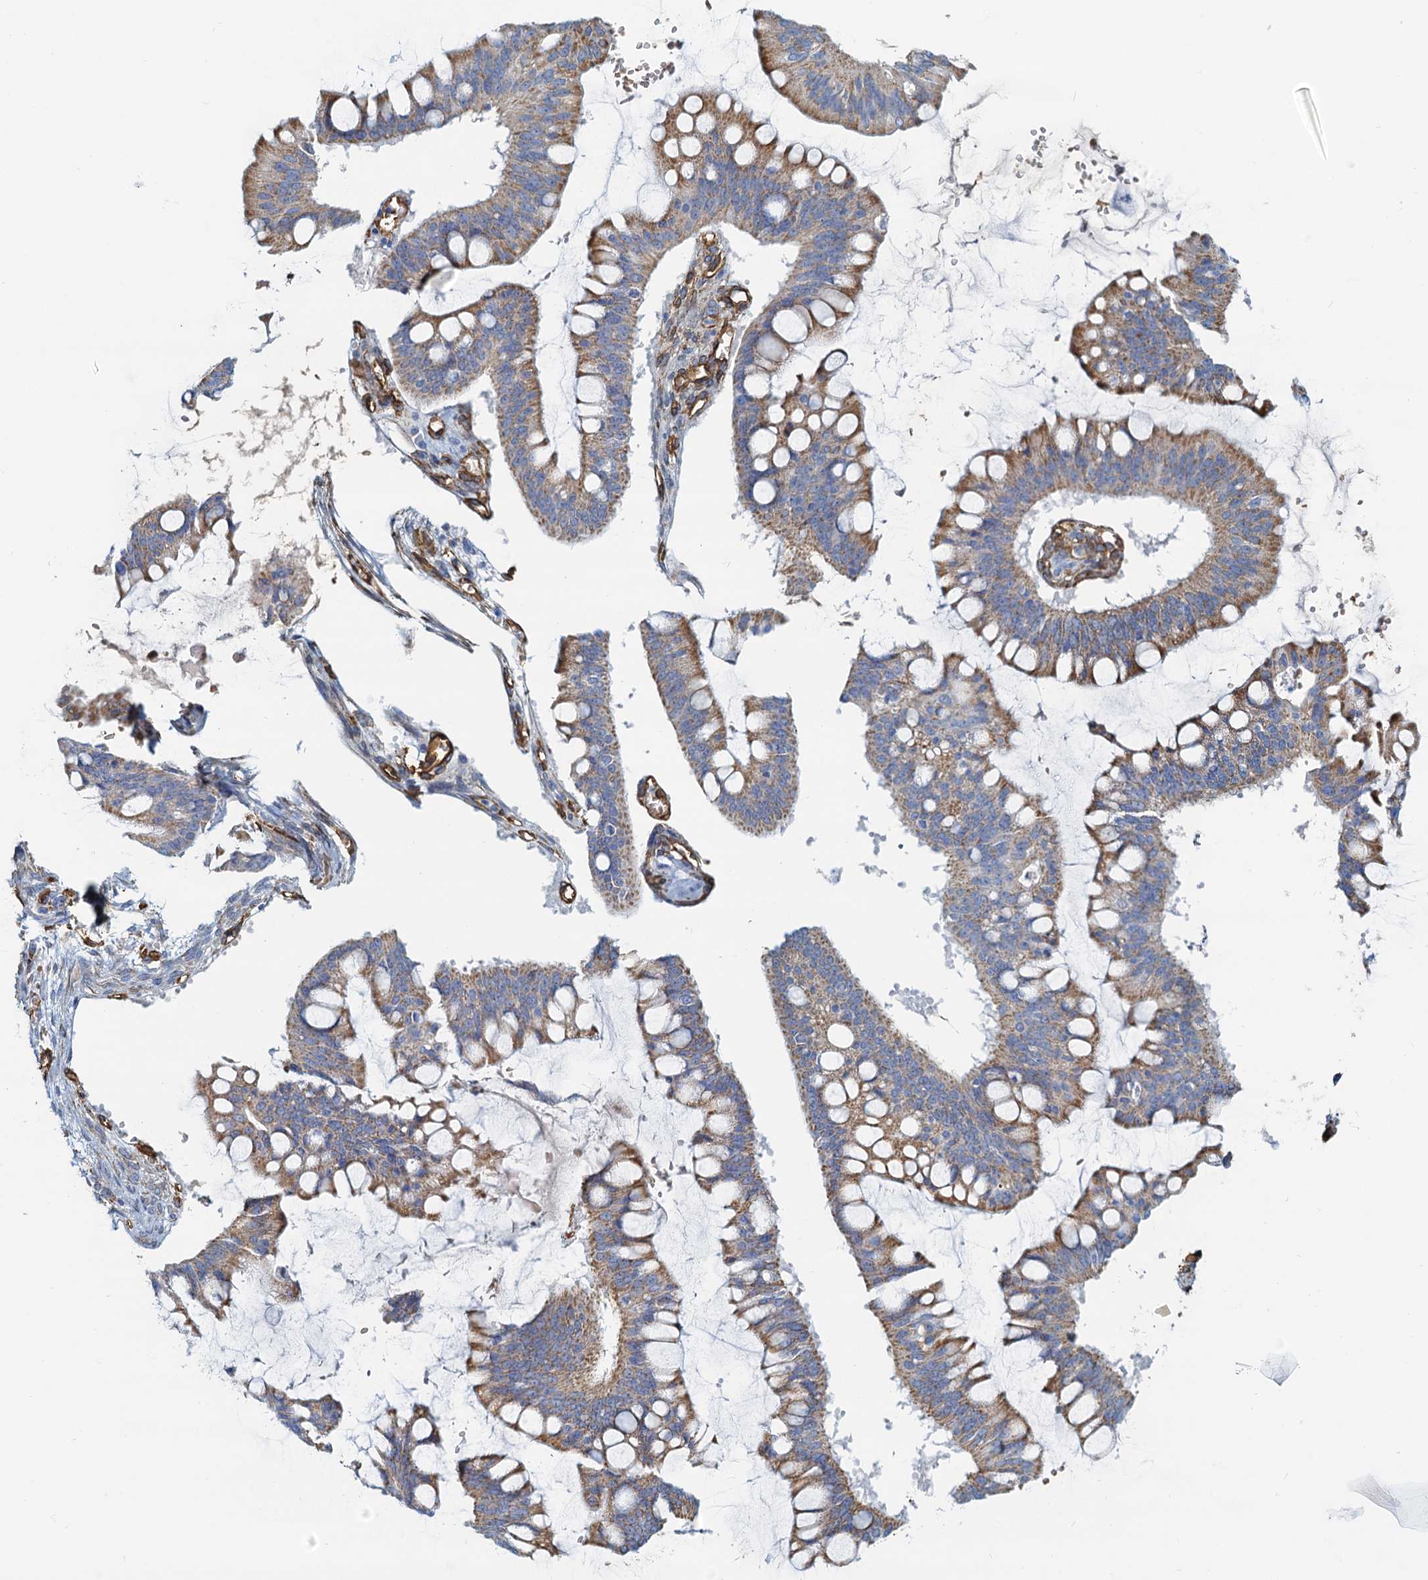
{"staining": {"intensity": "weak", "quantity": ">75%", "location": "cytoplasmic/membranous"}, "tissue": "ovarian cancer", "cell_type": "Tumor cells", "image_type": "cancer", "snomed": [{"axis": "morphology", "description": "Cystadenocarcinoma, mucinous, NOS"}, {"axis": "topography", "description": "Ovary"}], "caption": "Protein expression analysis of ovarian mucinous cystadenocarcinoma reveals weak cytoplasmic/membranous expression in about >75% of tumor cells. (Stains: DAB (3,3'-diaminobenzidine) in brown, nuclei in blue, Microscopy: brightfield microscopy at high magnification).", "gene": "DGKG", "patient": {"sex": "female", "age": 73}}